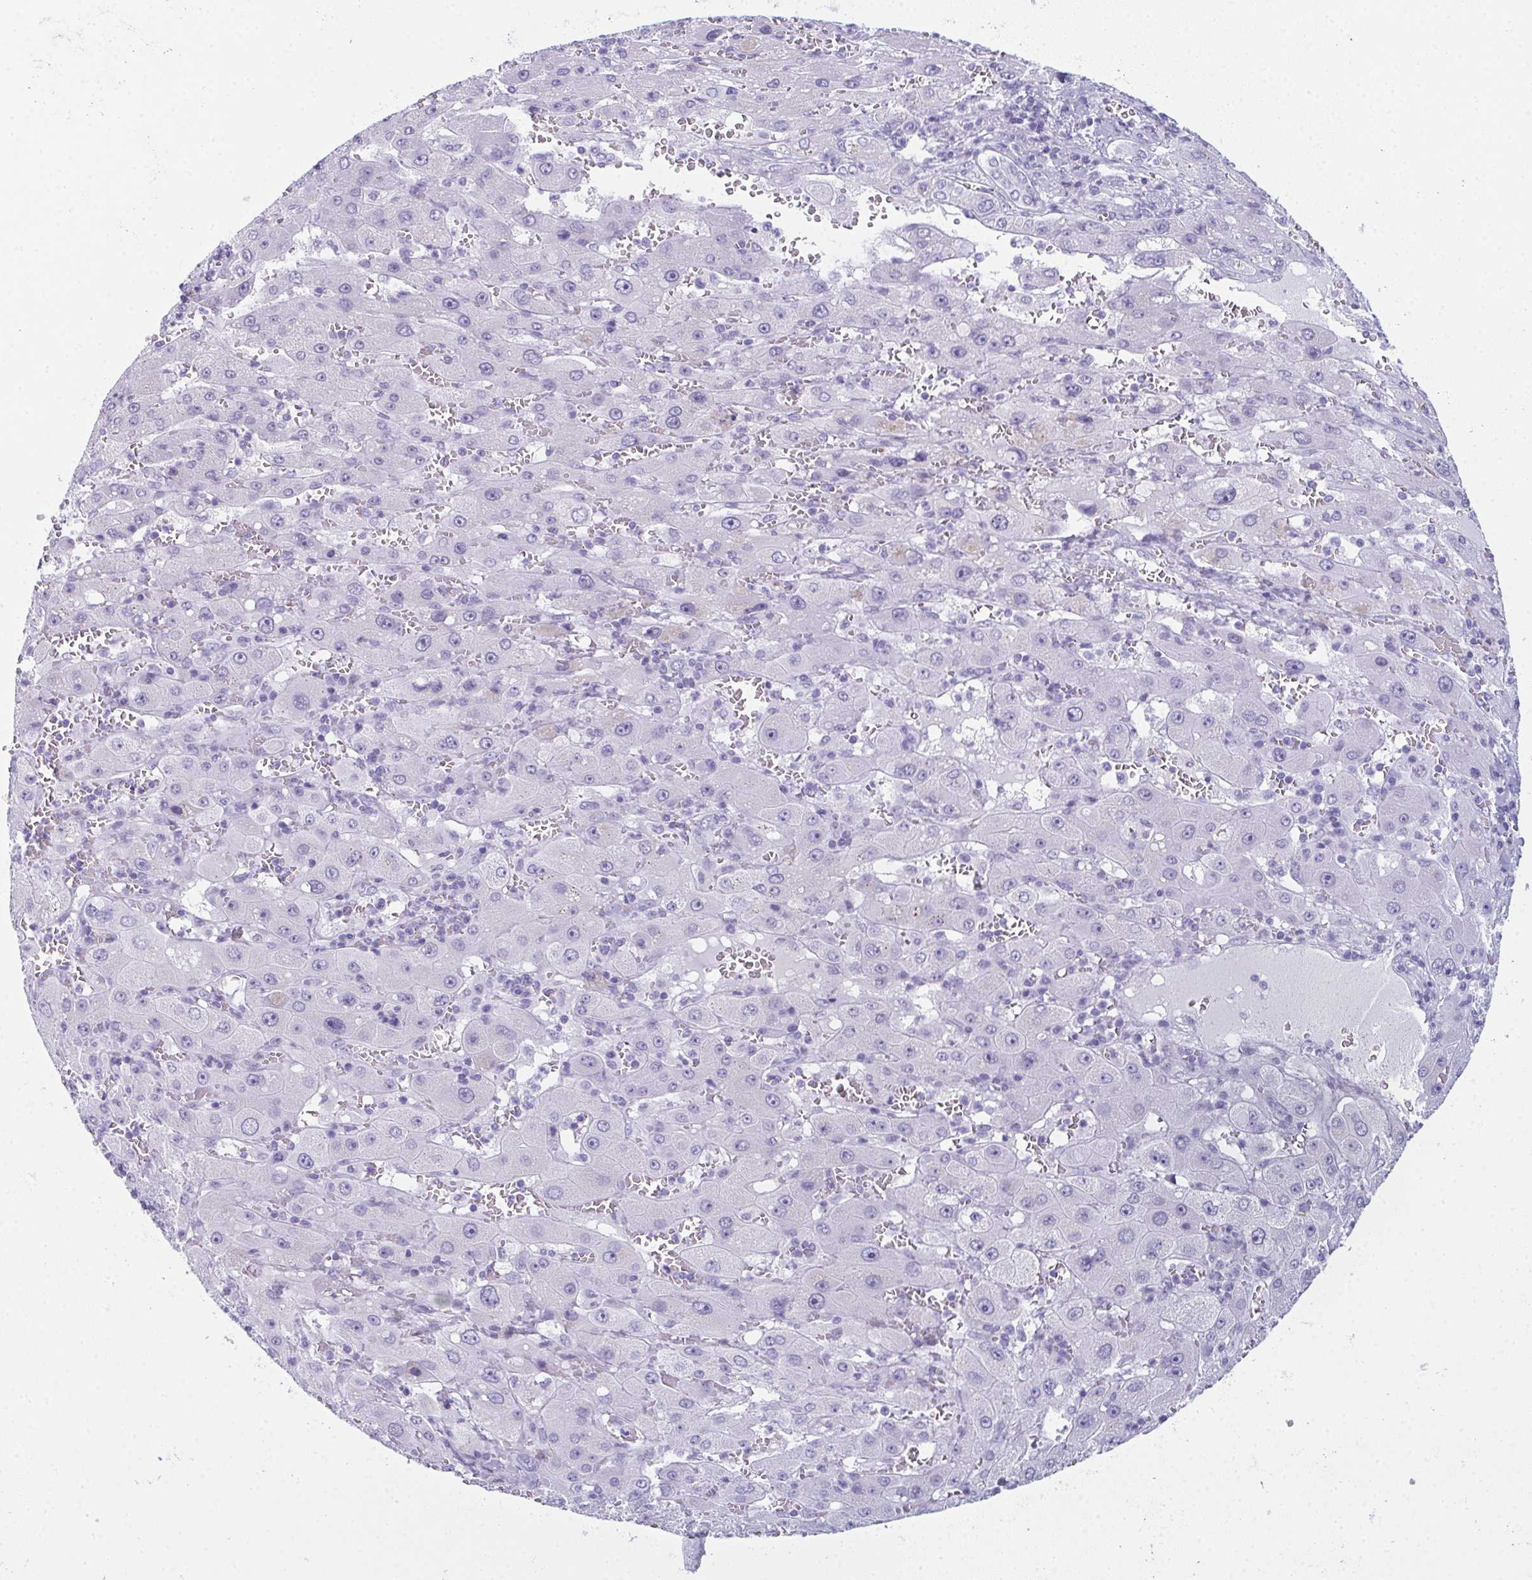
{"staining": {"intensity": "negative", "quantity": "none", "location": "none"}, "tissue": "liver cancer", "cell_type": "Tumor cells", "image_type": "cancer", "snomed": [{"axis": "morphology", "description": "Carcinoma, Hepatocellular, NOS"}, {"axis": "topography", "description": "Liver"}], "caption": "A micrograph of human liver cancer is negative for staining in tumor cells.", "gene": "ENKUR", "patient": {"sex": "female", "age": 73}}